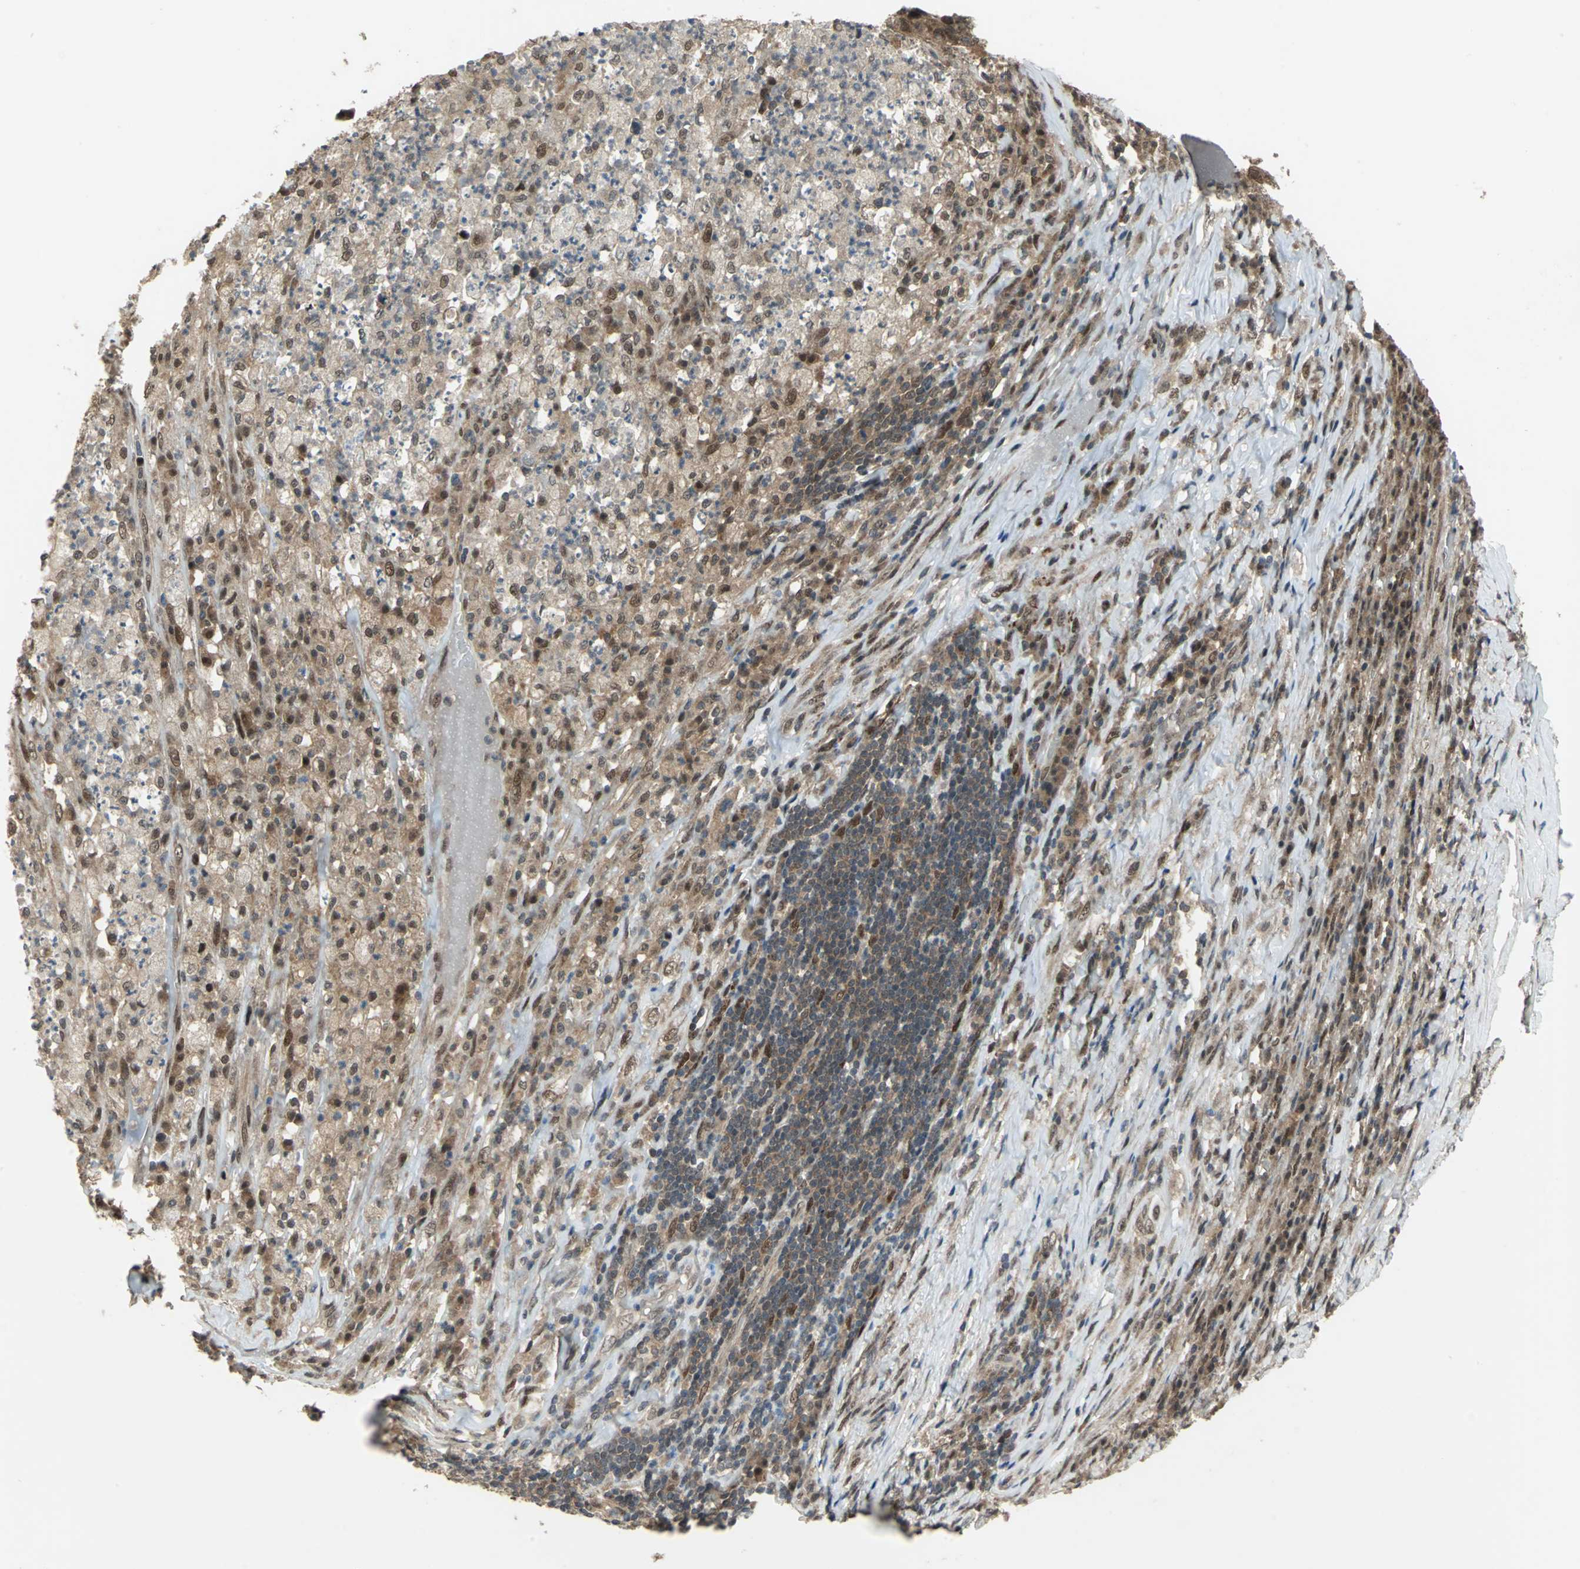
{"staining": {"intensity": "moderate", "quantity": ">75%", "location": "cytoplasmic/membranous,nuclear"}, "tissue": "testis cancer", "cell_type": "Tumor cells", "image_type": "cancer", "snomed": [{"axis": "morphology", "description": "Necrosis, NOS"}, {"axis": "morphology", "description": "Carcinoma, Embryonal, NOS"}, {"axis": "topography", "description": "Testis"}], "caption": "The photomicrograph demonstrates immunohistochemical staining of embryonal carcinoma (testis). There is moderate cytoplasmic/membranous and nuclear positivity is appreciated in about >75% of tumor cells.", "gene": "COPS5", "patient": {"sex": "male", "age": 19}}